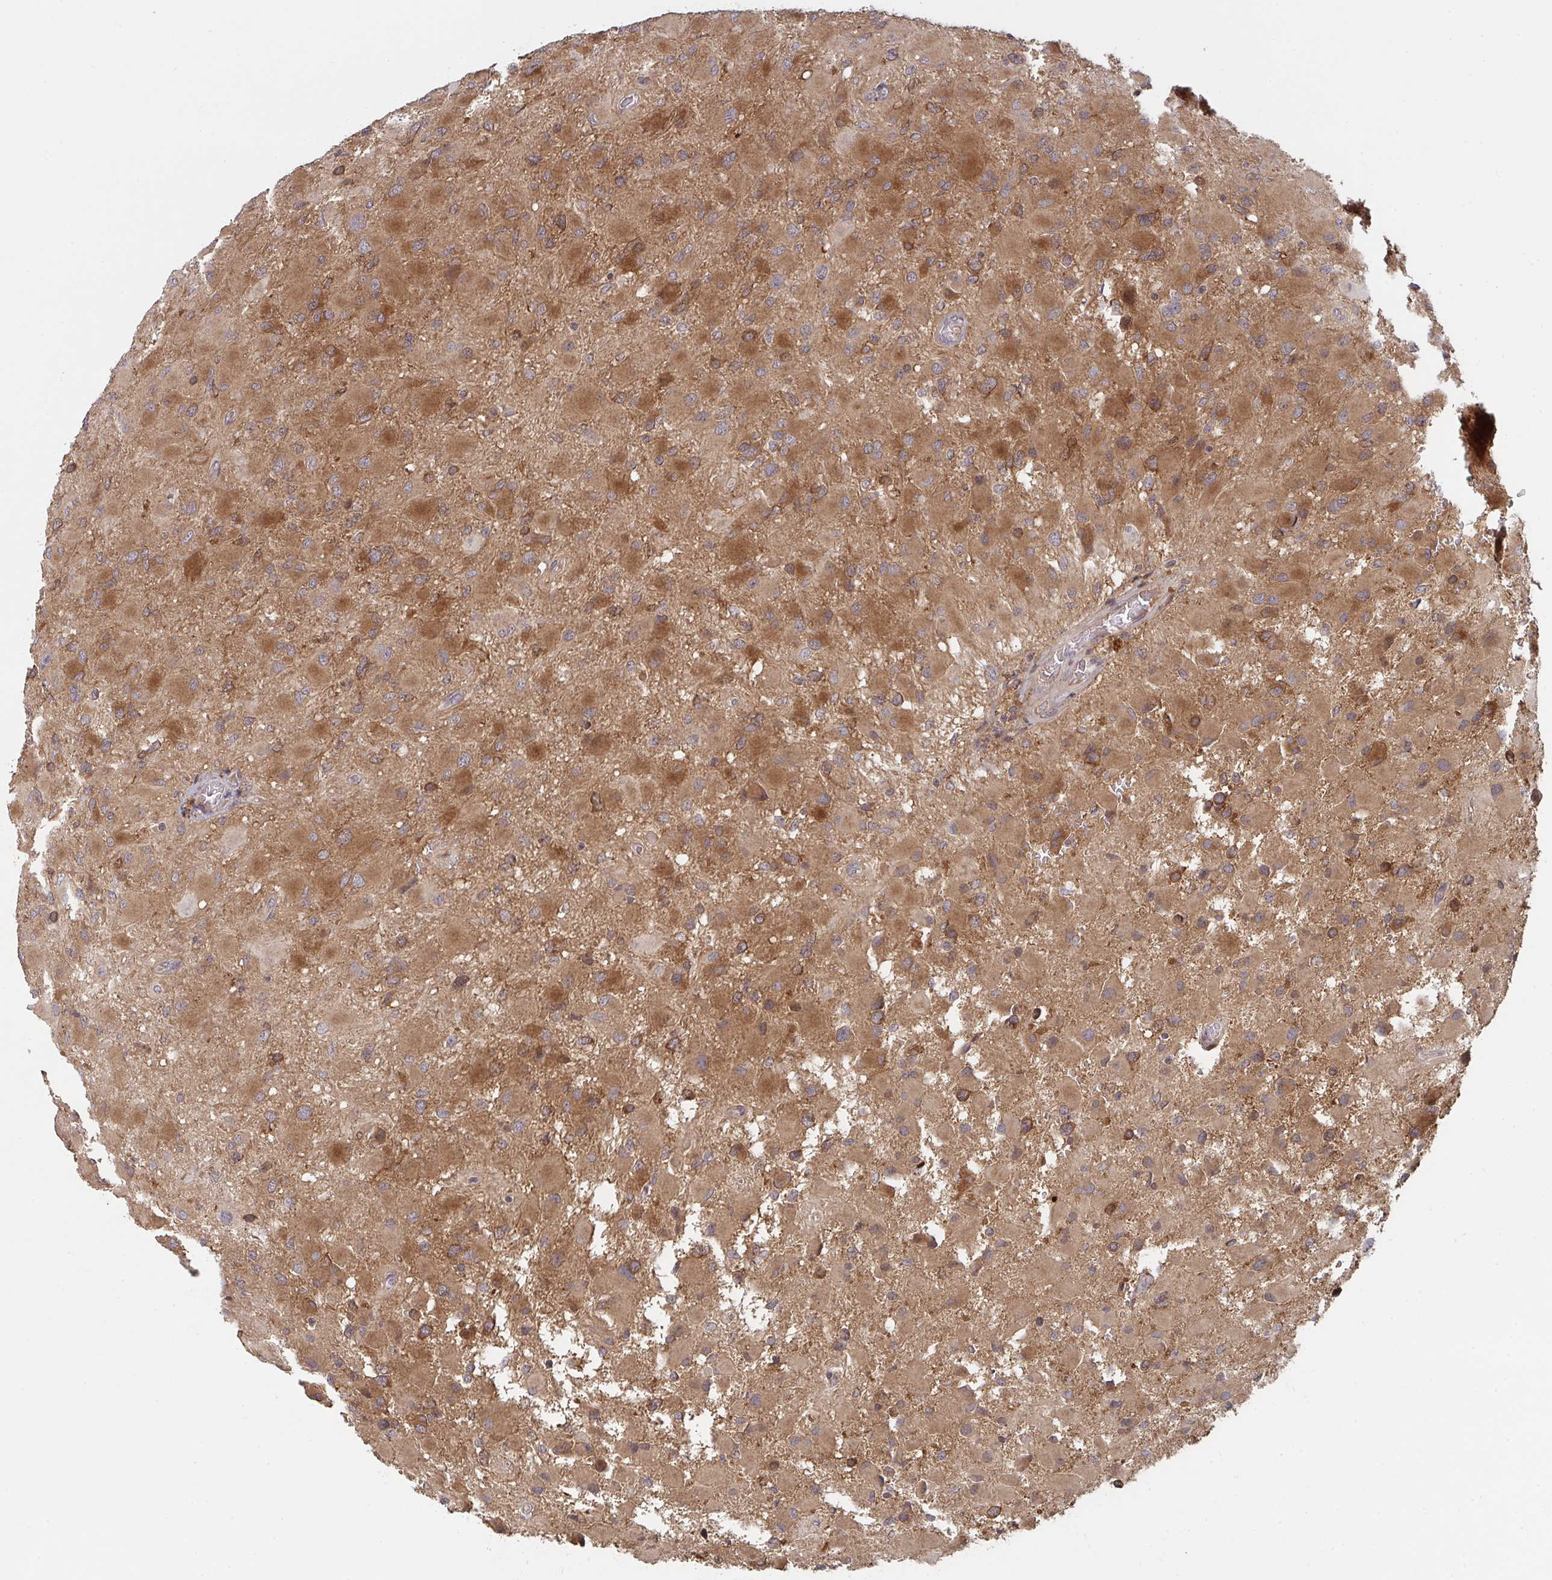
{"staining": {"intensity": "moderate", "quantity": ">75%", "location": "cytoplasmic/membranous"}, "tissue": "glioma", "cell_type": "Tumor cells", "image_type": "cancer", "snomed": [{"axis": "morphology", "description": "Glioma, malignant, High grade"}, {"axis": "topography", "description": "Cerebral cortex"}], "caption": "Human high-grade glioma (malignant) stained with a protein marker exhibits moderate staining in tumor cells.", "gene": "DCST1", "patient": {"sex": "female", "age": 36}}